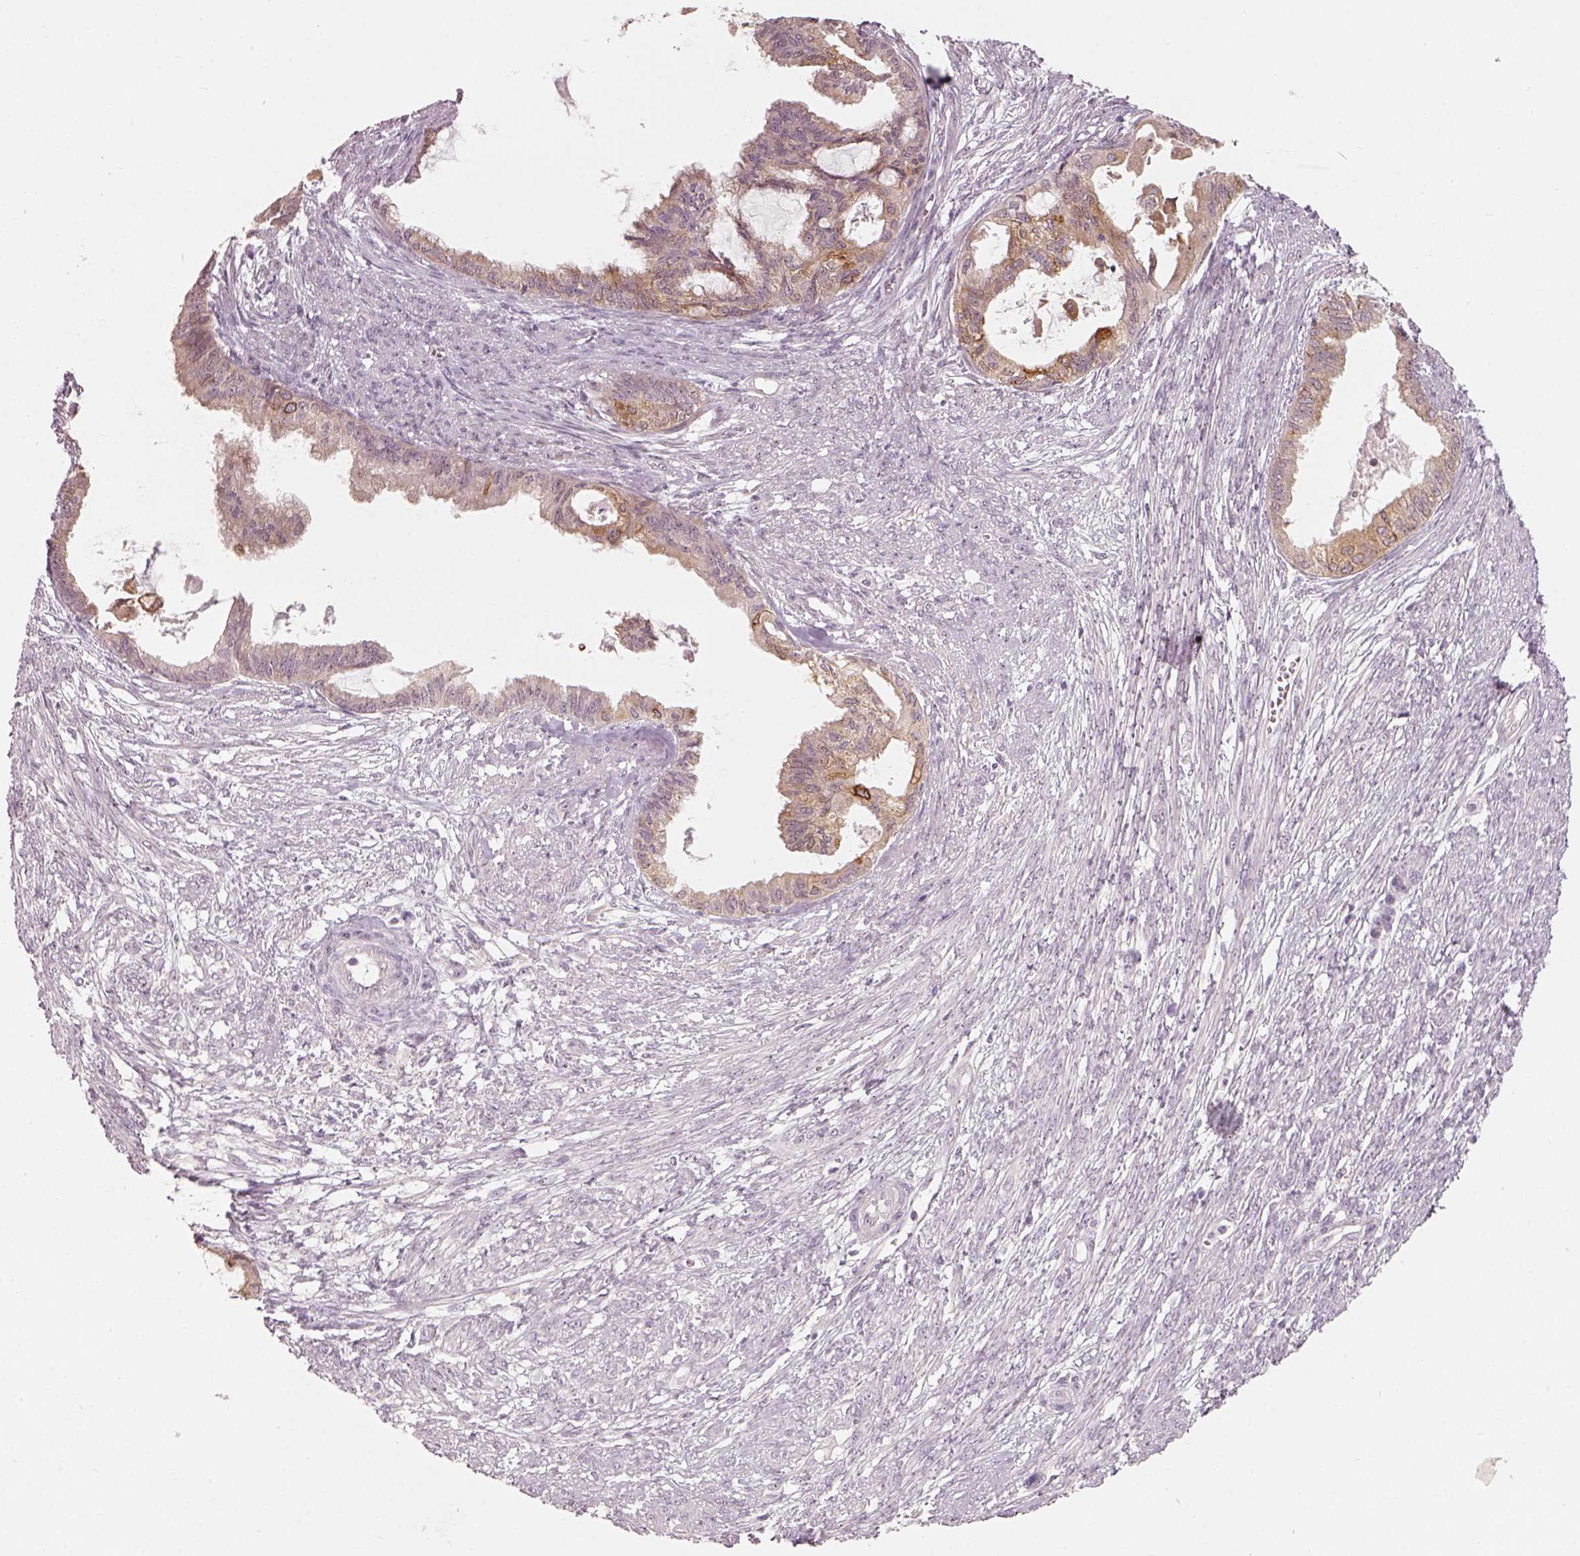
{"staining": {"intensity": "strong", "quantity": "<25%", "location": "cytoplasmic/membranous"}, "tissue": "endometrial cancer", "cell_type": "Tumor cells", "image_type": "cancer", "snomed": [{"axis": "morphology", "description": "Adenocarcinoma, NOS"}, {"axis": "topography", "description": "Endometrium"}], "caption": "A high-resolution micrograph shows IHC staining of endometrial adenocarcinoma, which shows strong cytoplasmic/membranous staining in approximately <25% of tumor cells. (Stains: DAB in brown, nuclei in blue, Microscopy: brightfield microscopy at high magnification).", "gene": "CDS1", "patient": {"sex": "female", "age": 86}}